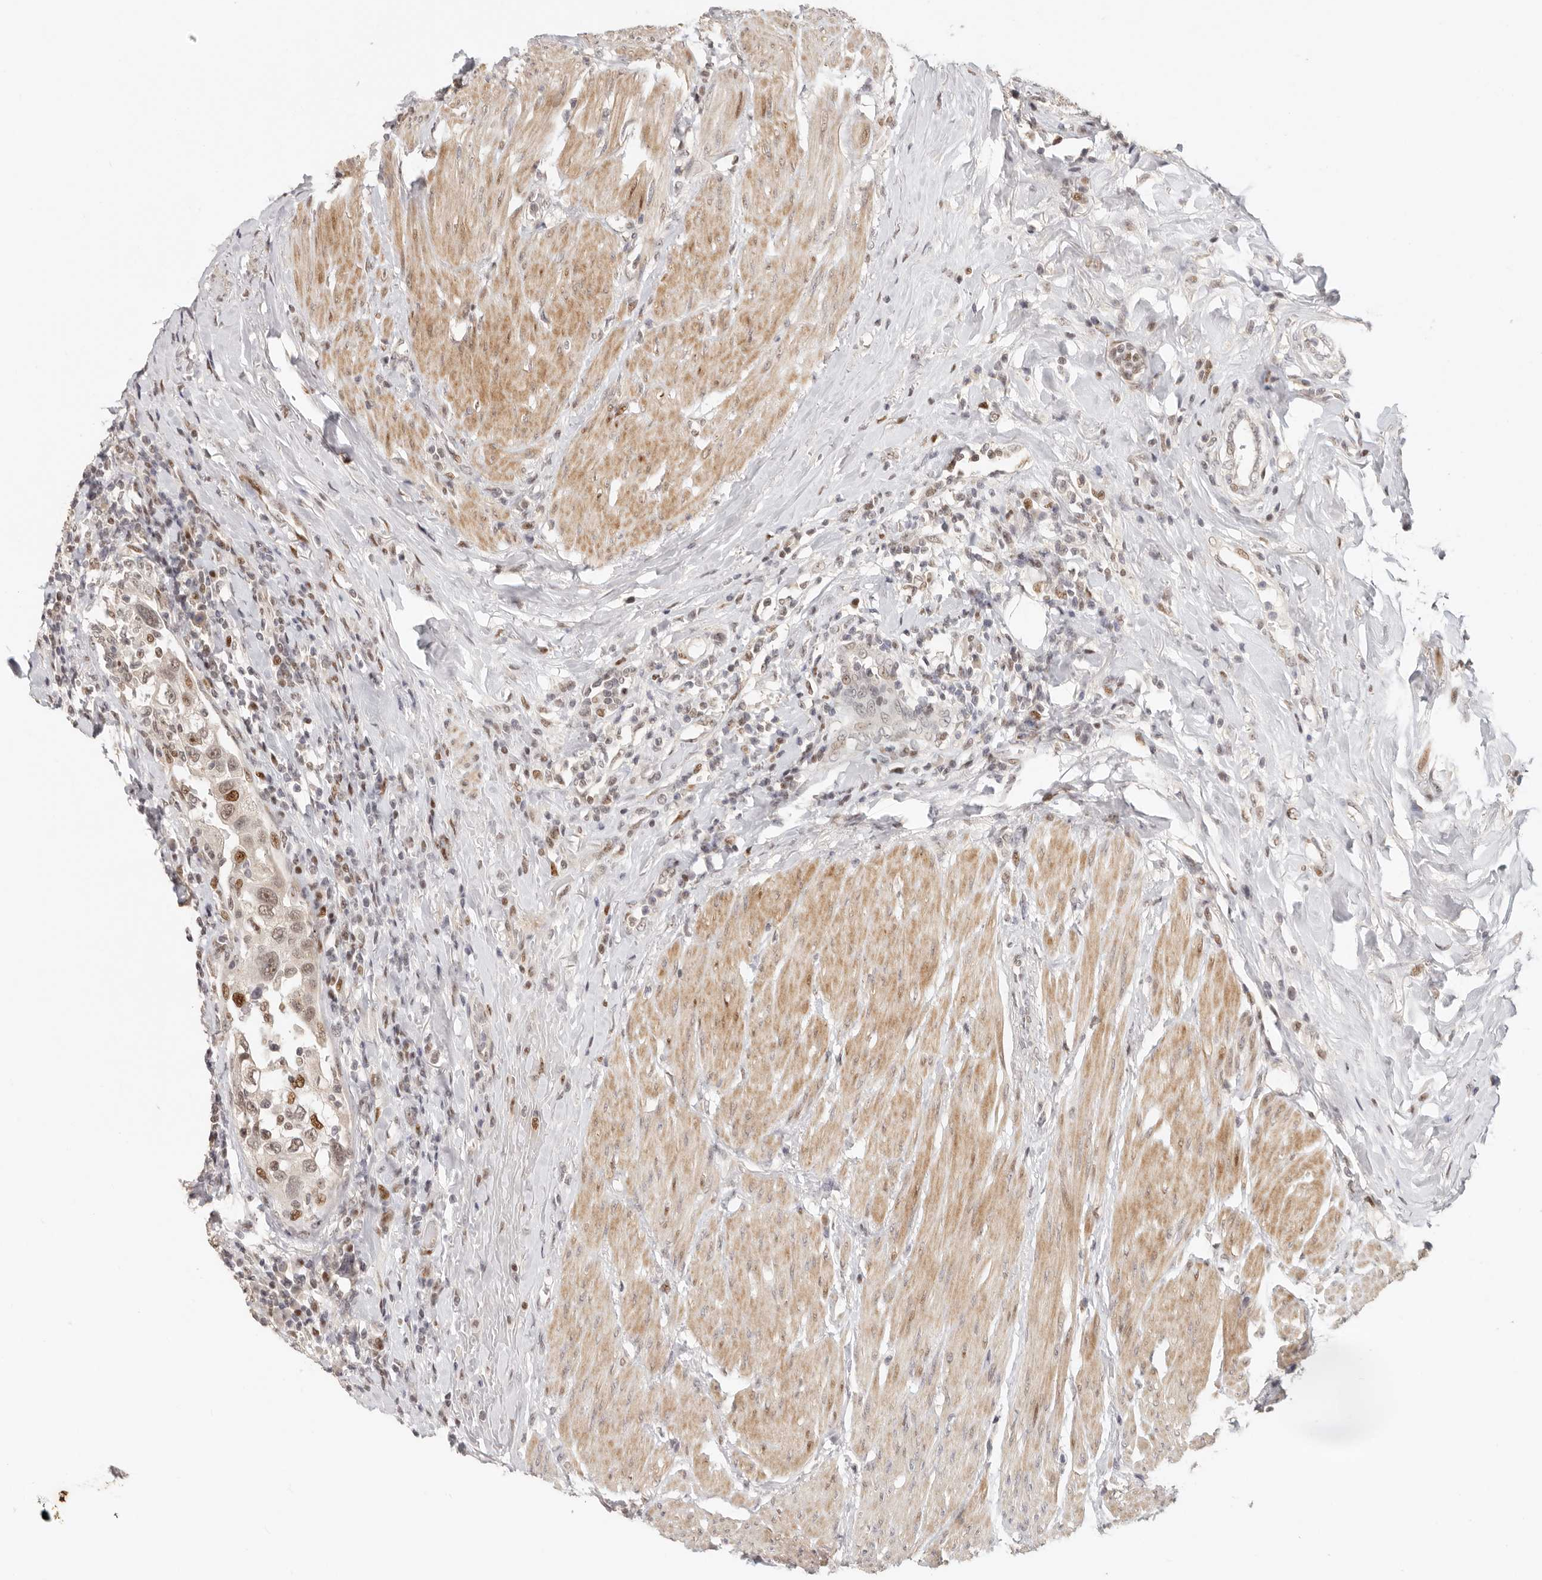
{"staining": {"intensity": "moderate", "quantity": "25%-75%", "location": "nuclear"}, "tissue": "urothelial cancer", "cell_type": "Tumor cells", "image_type": "cancer", "snomed": [{"axis": "morphology", "description": "Urothelial carcinoma, High grade"}, {"axis": "topography", "description": "Urinary bladder"}], "caption": "Immunohistochemical staining of human urothelial cancer displays moderate nuclear protein positivity in about 25%-75% of tumor cells. Using DAB (3,3'-diaminobenzidine) (brown) and hematoxylin (blue) stains, captured at high magnification using brightfield microscopy.", "gene": "GPBP1L1", "patient": {"sex": "female", "age": 80}}